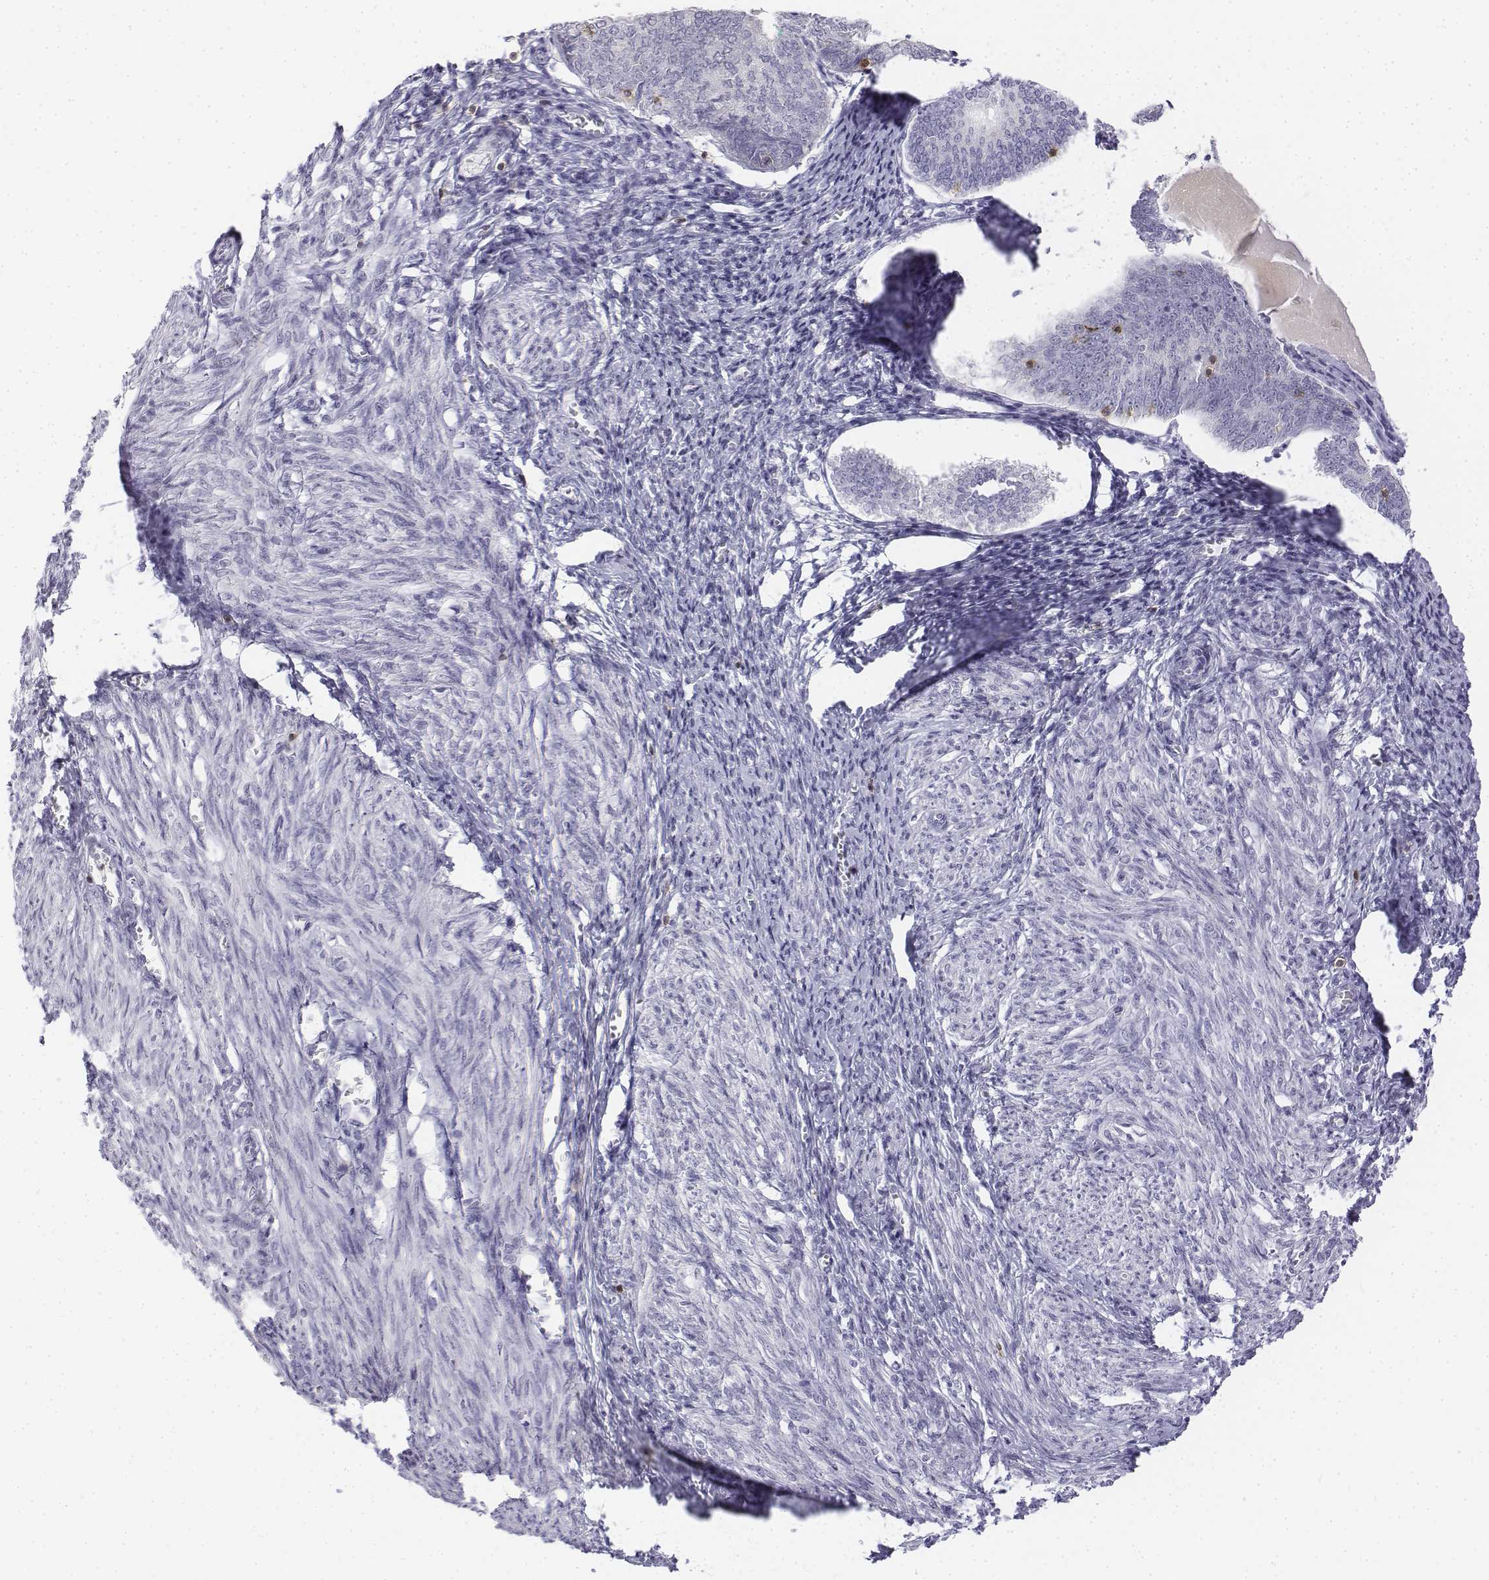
{"staining": {"intensity": "negative", "quantity": "none", "location": "none"}, "tissue": "endometrium", "cell_type": "Cells in endometrial stroma", "image_type": "normal", "snomed": [{"axis": "morphology", "description": "Normal tissue, NOS"}, {"axis": "topography", "description": "Endometrium"}], "caption": "This is a micrograph of immunohistochemistry staining of benign endometrium, which shows no positivity in cells in endometrial stroma. The staining is performed using DAB (3,3'-diaminobenzidine) brown chromogen with nuclei counter-stained in using hematoxylin.", "gene": "CD3E", "patient": {"sex": "female", "age": 50}}